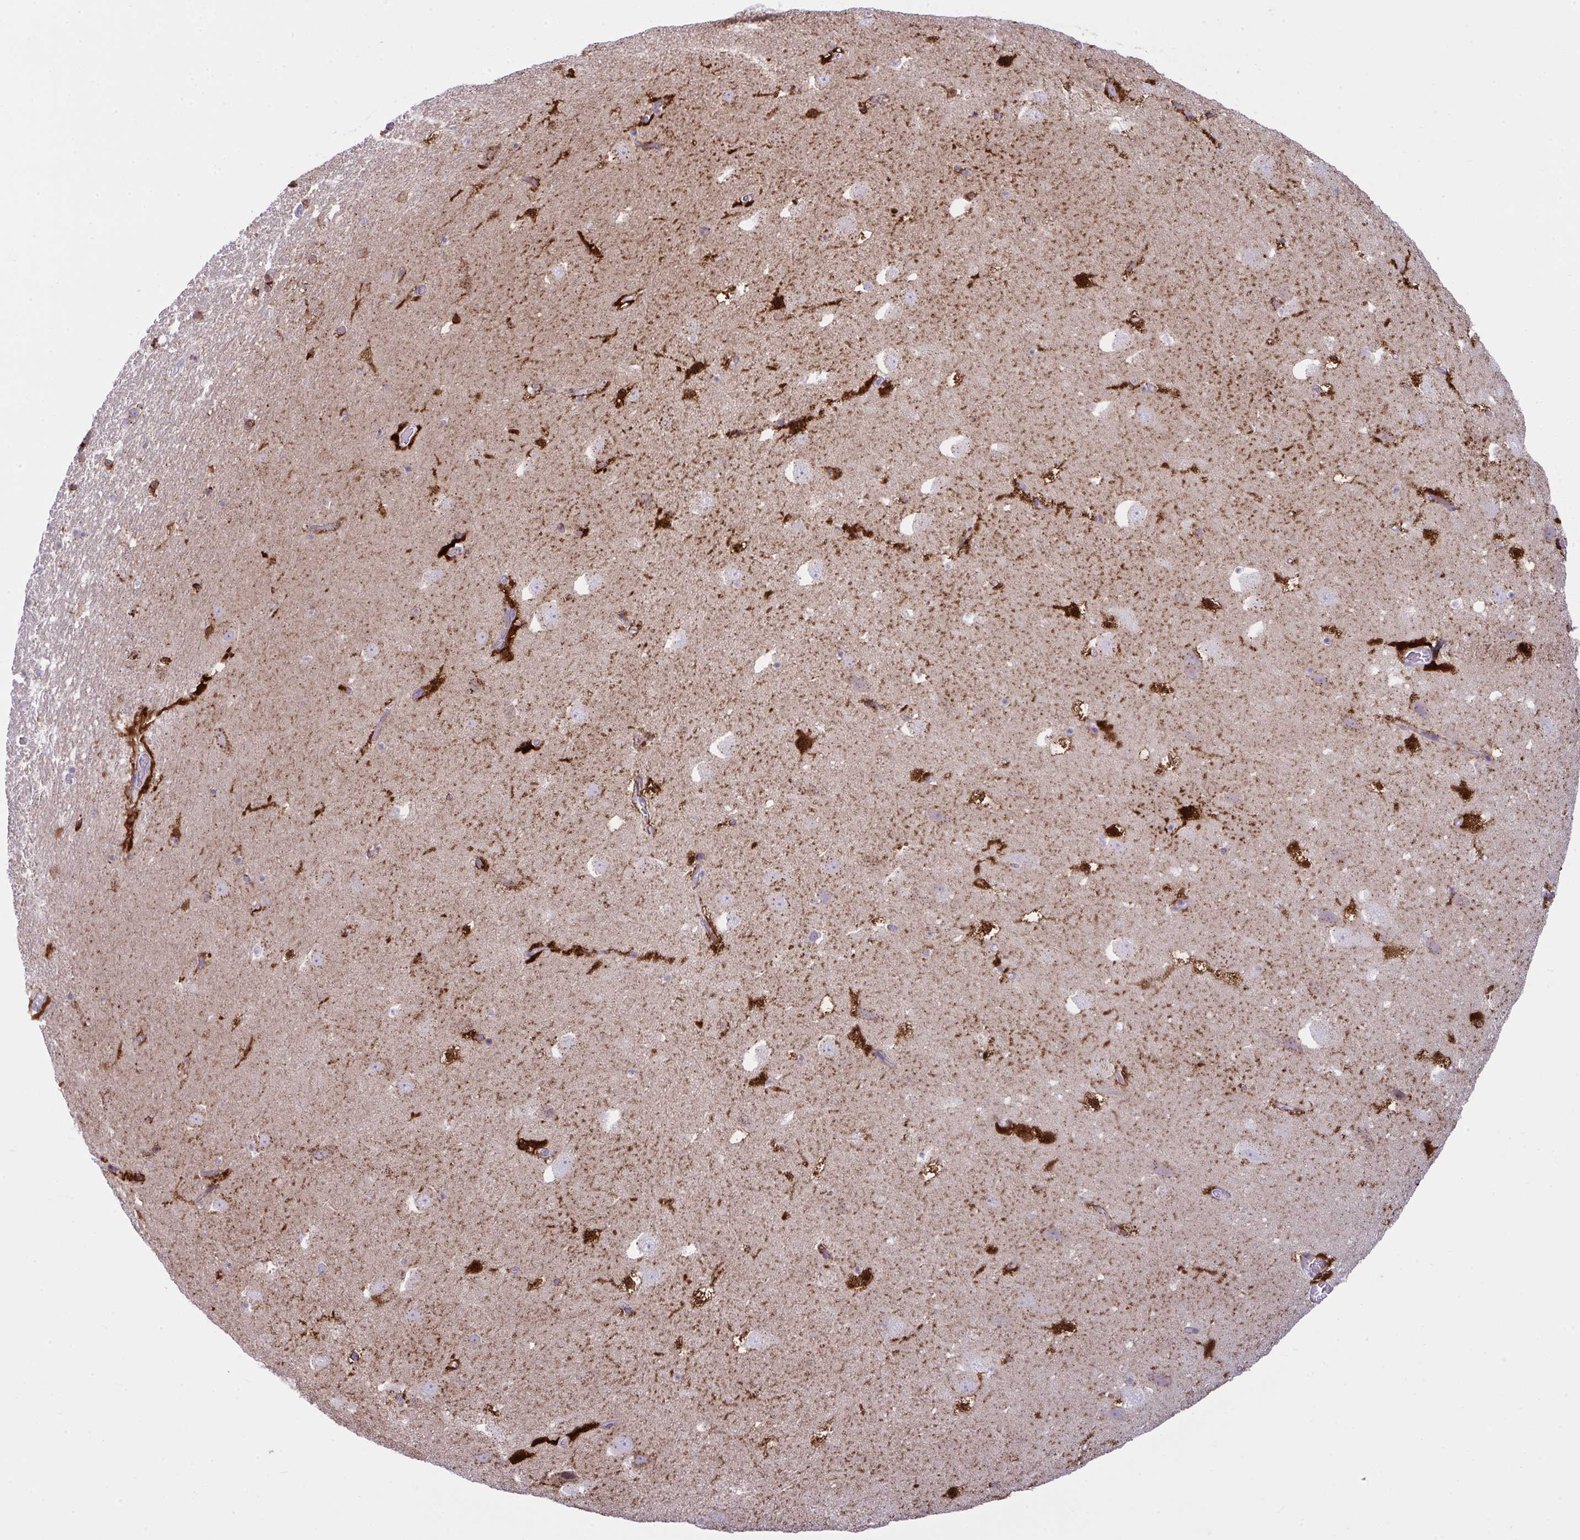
{"staining": {"intensity": "strong", "quantity": "<25%", "location": "cytoplasmic/membranous"}, "tissue": "hippocampus", "cell_type": "Glial cells", "image_type": "normal", "snomed": [{"axis": "morphology", "description": "Normal tissue, NOS"}, {"axis": "topography", "description": "Hippocampus"}], "caption": "Strong cytoplasmic/membranous protein expression is identified in about <25% of glial cells in hippocampus.", "gene": "RANBP2", "patient": {"sex": "female", "age": 42}}